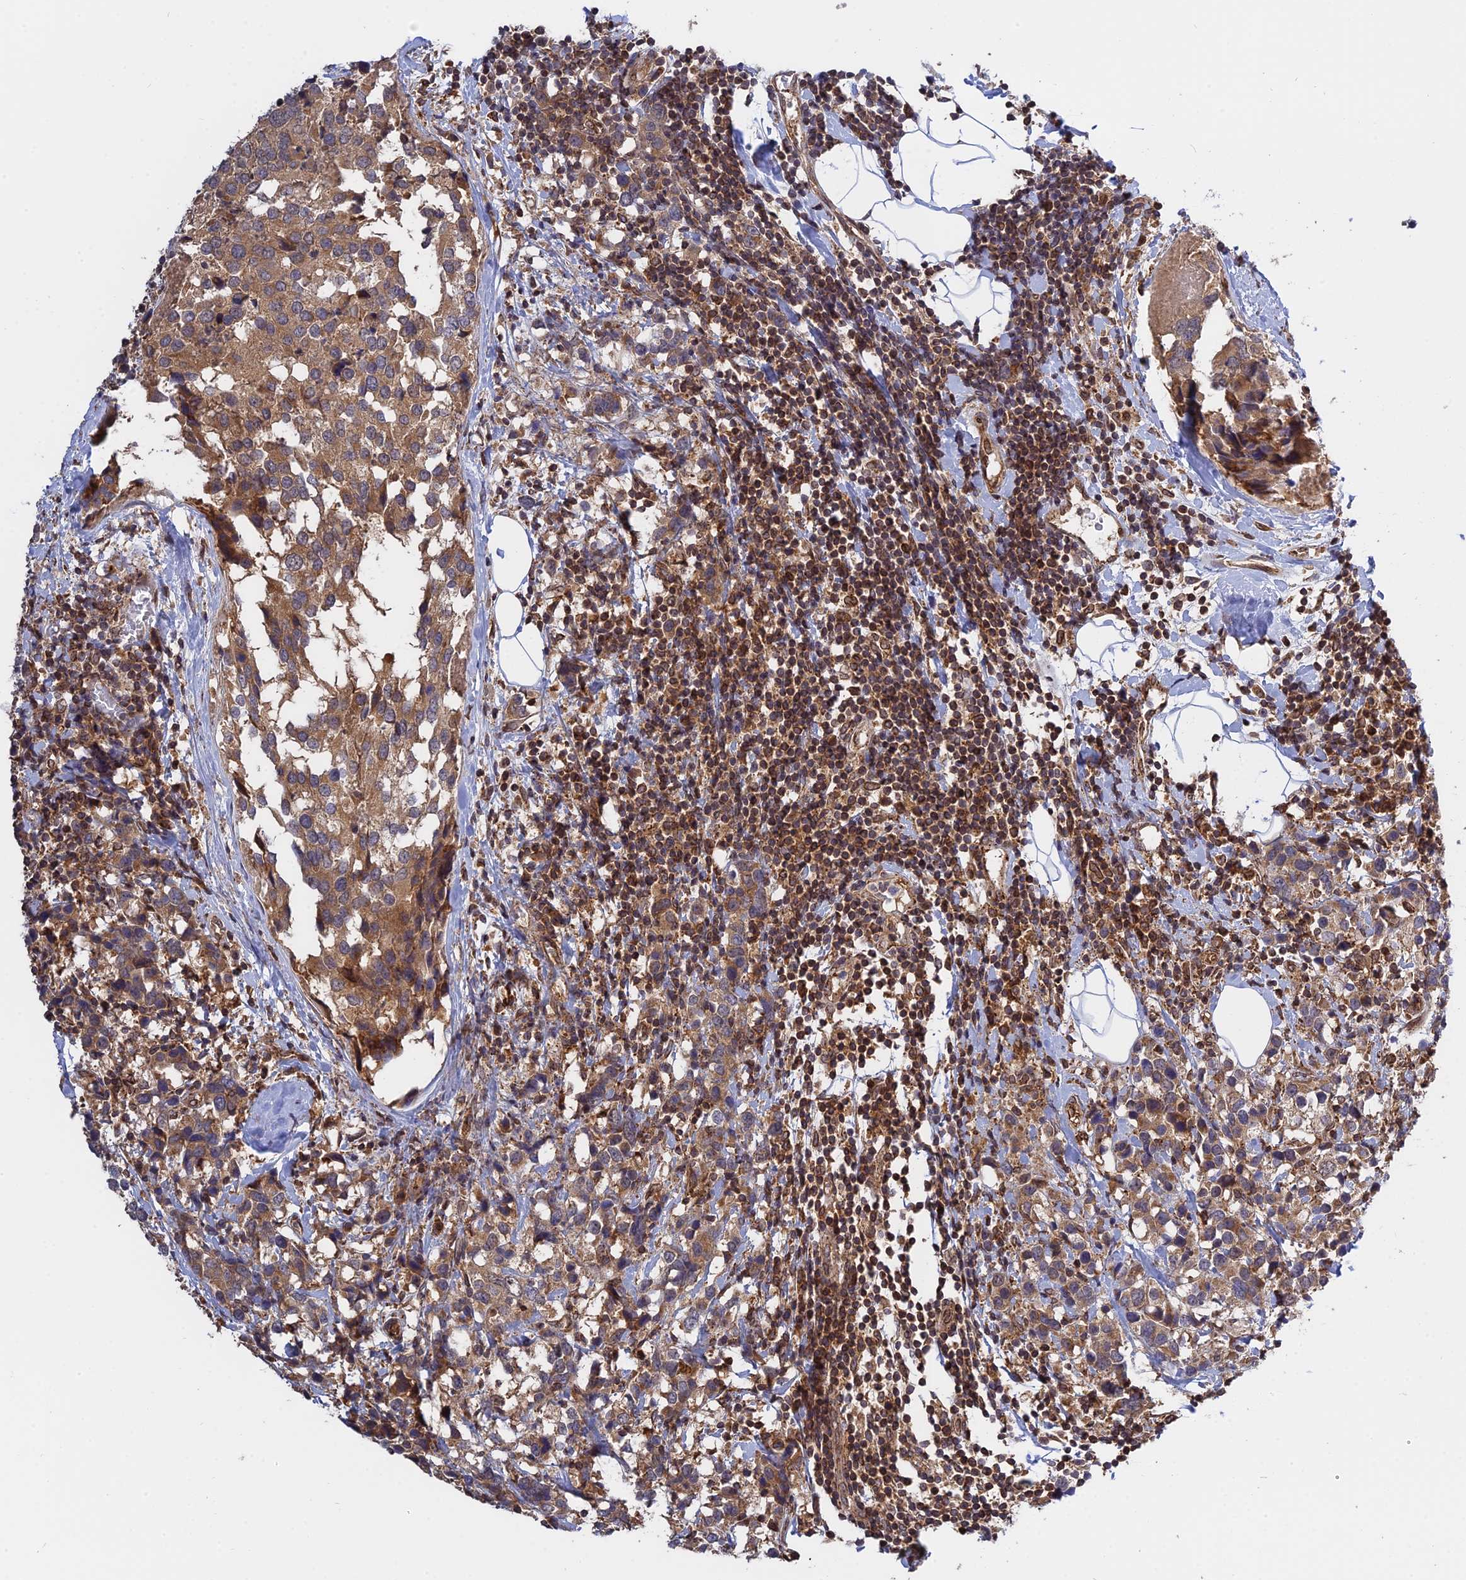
{"staining": {"intensity": "moderate", "quantity": ">75%", "location": "cytoplasmic/membranous"}, "tissue": "breast cancer", "cell_type": "Tumor cells", "image_type": "cancer", "snomed": [{"axis": "morphology", "description": "Lobular carcinoma"}, {"axis": "topography", "description": "Breast"}], "caption": "There is medium levels of moderate cytoplasmic/membranous positivity in tumor cells of lobular carcinoma (breast), as demonstrated by immunohistochemical staining (brown color).", "gene": "IL21R", "patient": {"sex": "female", "age": 59}}